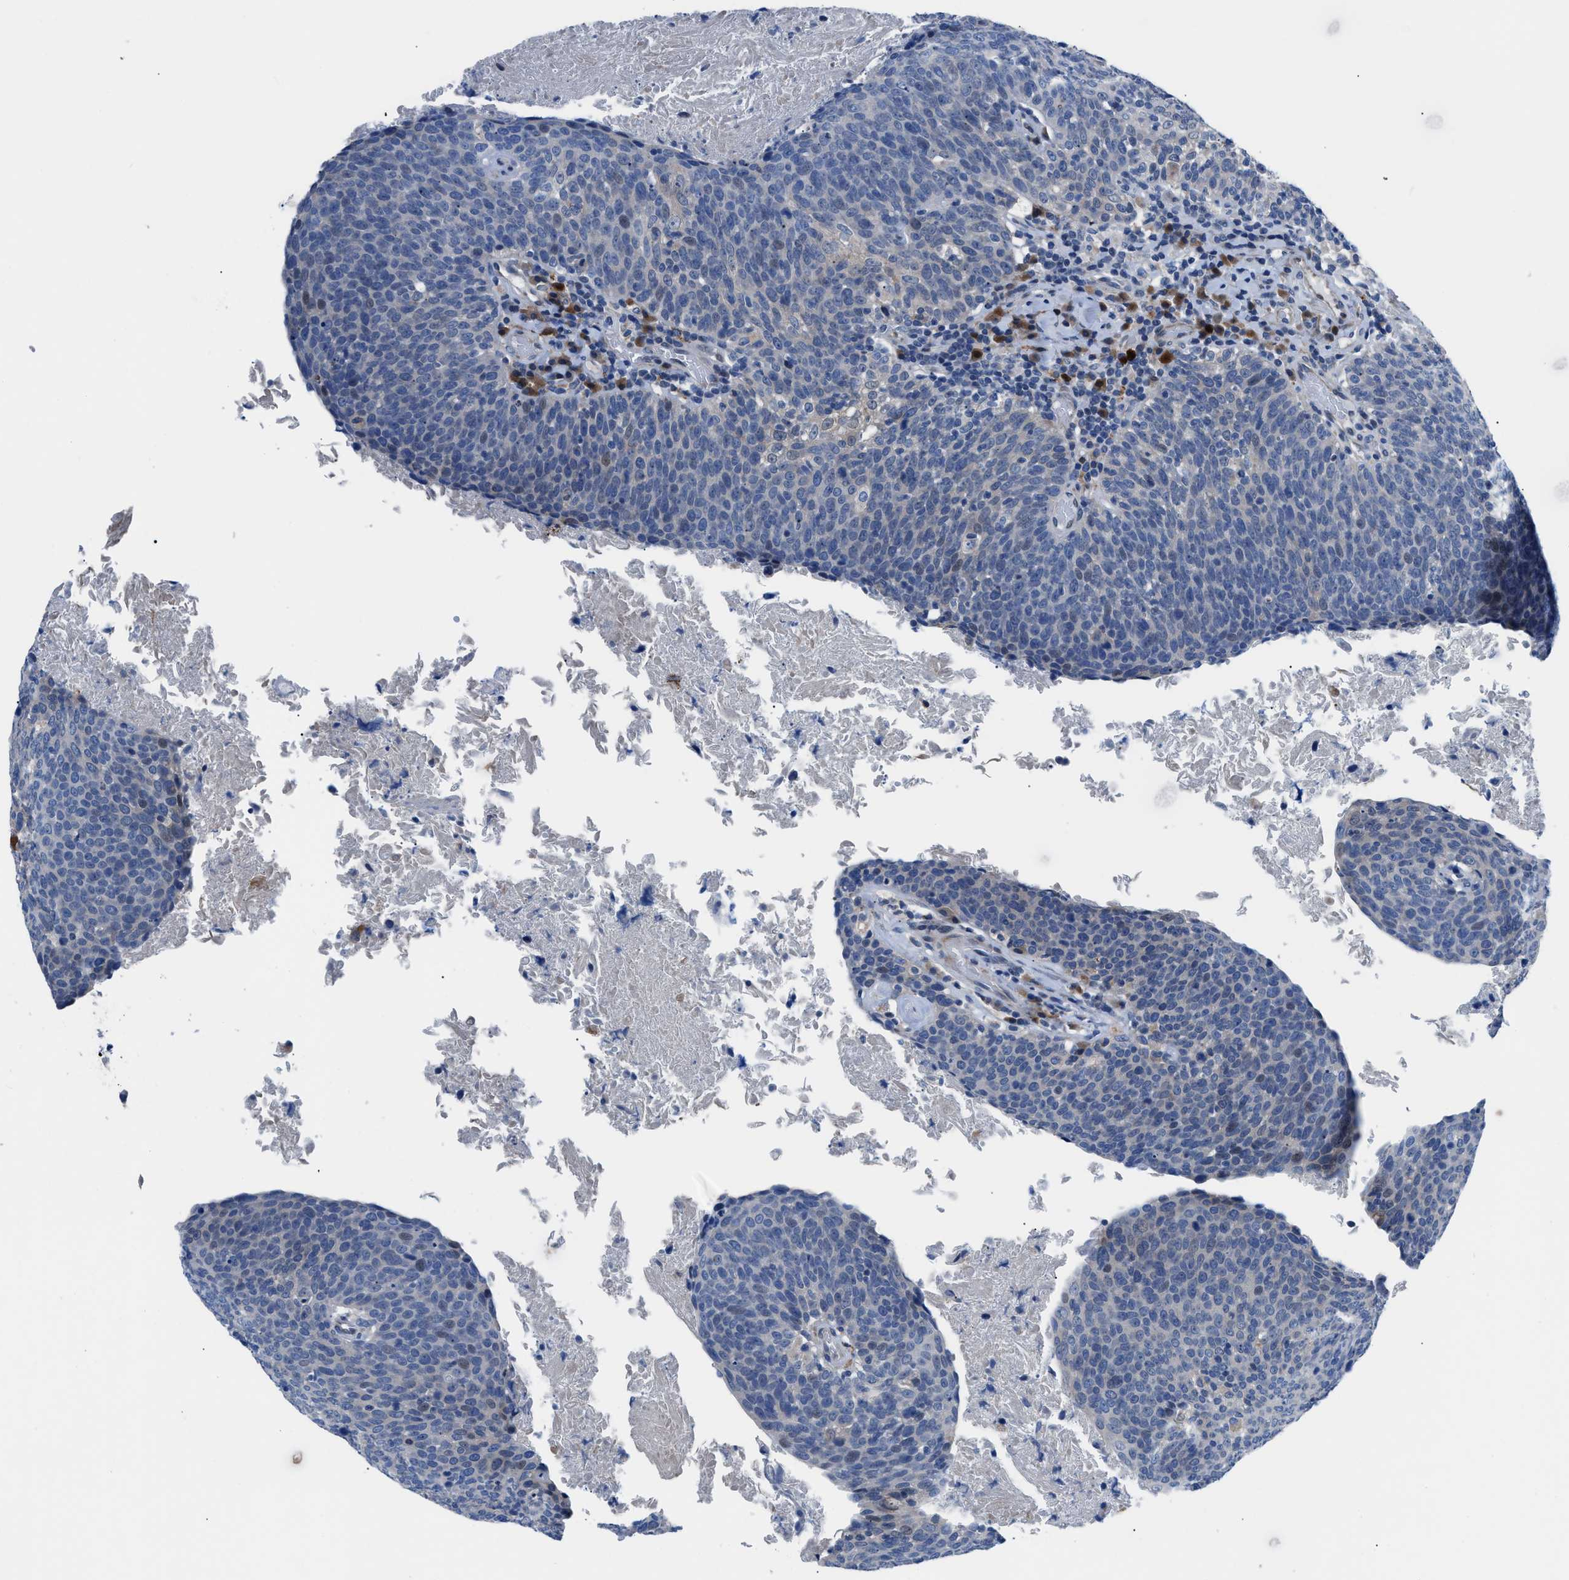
{"staining": {"intensity": "negative", "quantity": "none", "location": "none"}, "tissue": "head and neck cancer", "cell_type": "Tumor cells", "image_type": "cancer", "snomed": [{"axis": "morphology", "description": "Squamous cell carcinoma, NOS"}, {"axis": "morphology", "description": "Squamous cell carcinoma, metastatic, NOS"}, {"axis": "topography", "description": "Lymph node"}, {"axis": "topography", "description": "Head-Neck"}], "caption": "Metastatic squamous cell carcinoma (head and neck) stained for a protein using immunohistochemistry exhibits no expression tumor cells.", "gene": "UAP1", "patient": {"sex": "male", "age": 62}}